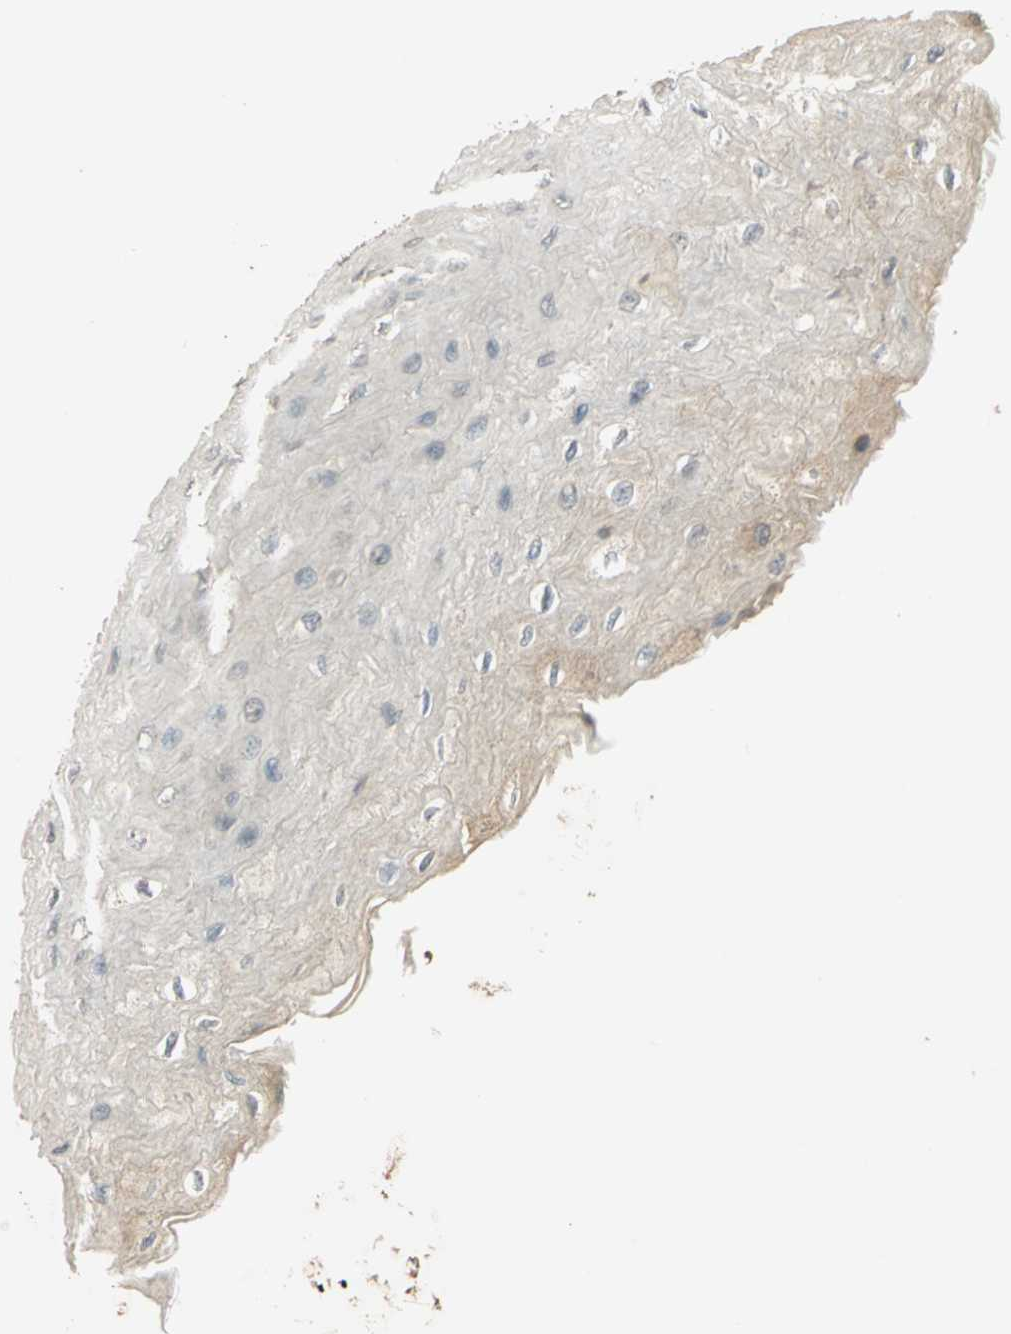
{"staining": {"intensity": "negative", "quantity": "none", "location": "none"}, "tissue": "esophagus", "cell_type": "Squamous epithelial cells", "image_type": "normal", "snomed": [{"axis": "morphology", "description": "Normal tissue, NOS"}, {"axis": "topography", "description": "Esophagus"}], "caption": "High magnification brightfield microscopy of benign esophagus stained with DAB (3,3'-diaminobenzidine) (brown) and counterstained with hematoxylin (blue): squamous epithelial cells show no significant staining.", "gene": "KEAP1", "patient": {"sex": "female", "age": 72}}